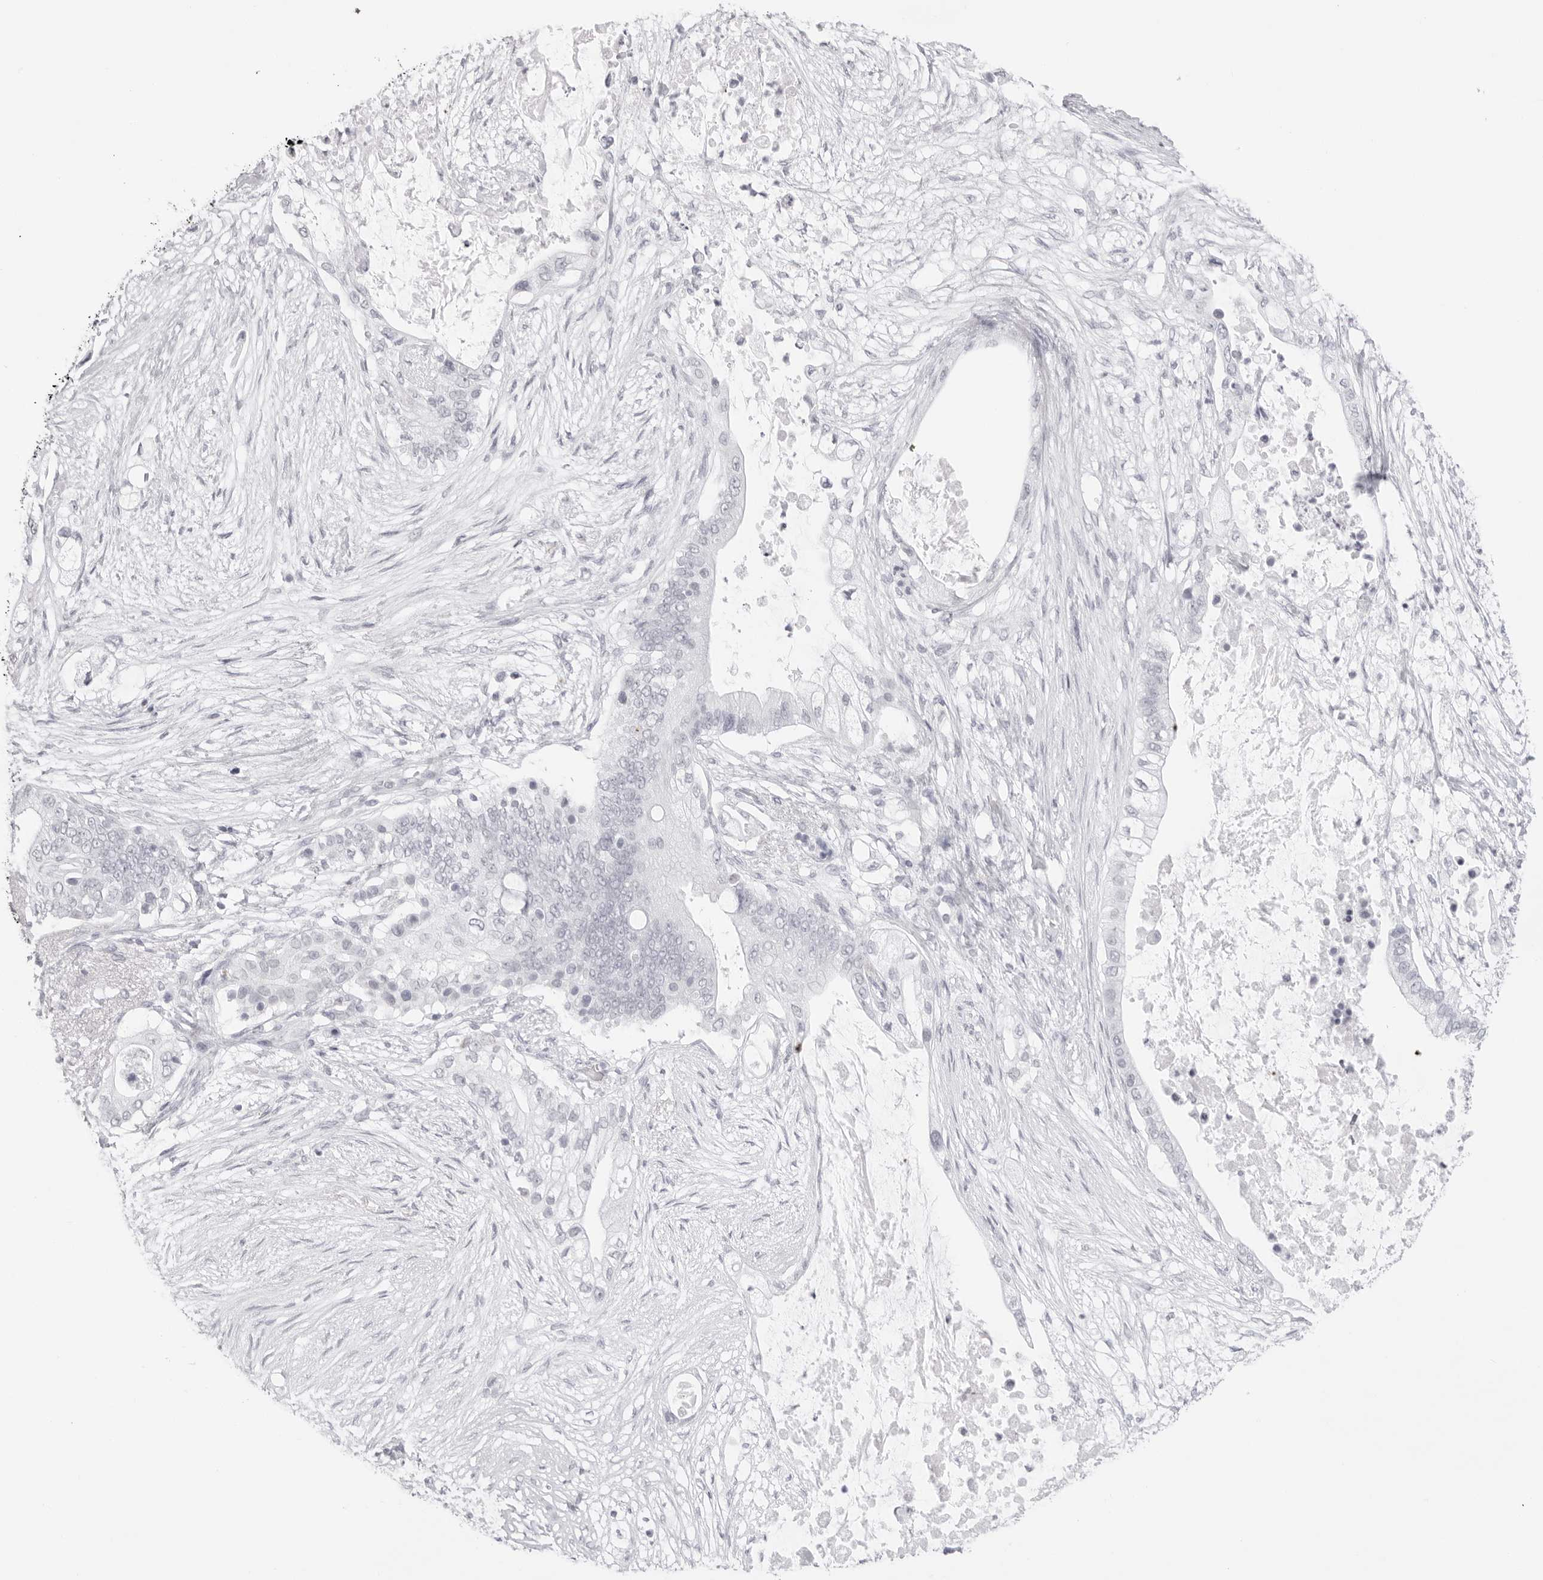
{"staining": {"intensity": "negative", "quantity": "none", "location": "none"}, "tissue": "pancreatic cancer", "cell_type": "Tumor cells", "image_type": "cancer", "snomed": [{"axis": "morphology", "description": "Adenocarcinoma, NOS"}, {"axis": "topography", "description": "Pancreas"}], "caption": "An immunohistochemistry image of pancreatic cancer is shown. There is no staining in tumor cells of pancreatic cancer. The staining is performed using DAB (3,3'-diaminobenzidine) brown chromogen with nuclei counter-stained in using hematoxylin.", "gene": "KLK12", "patient": {"sex": "male", "age": 53}}